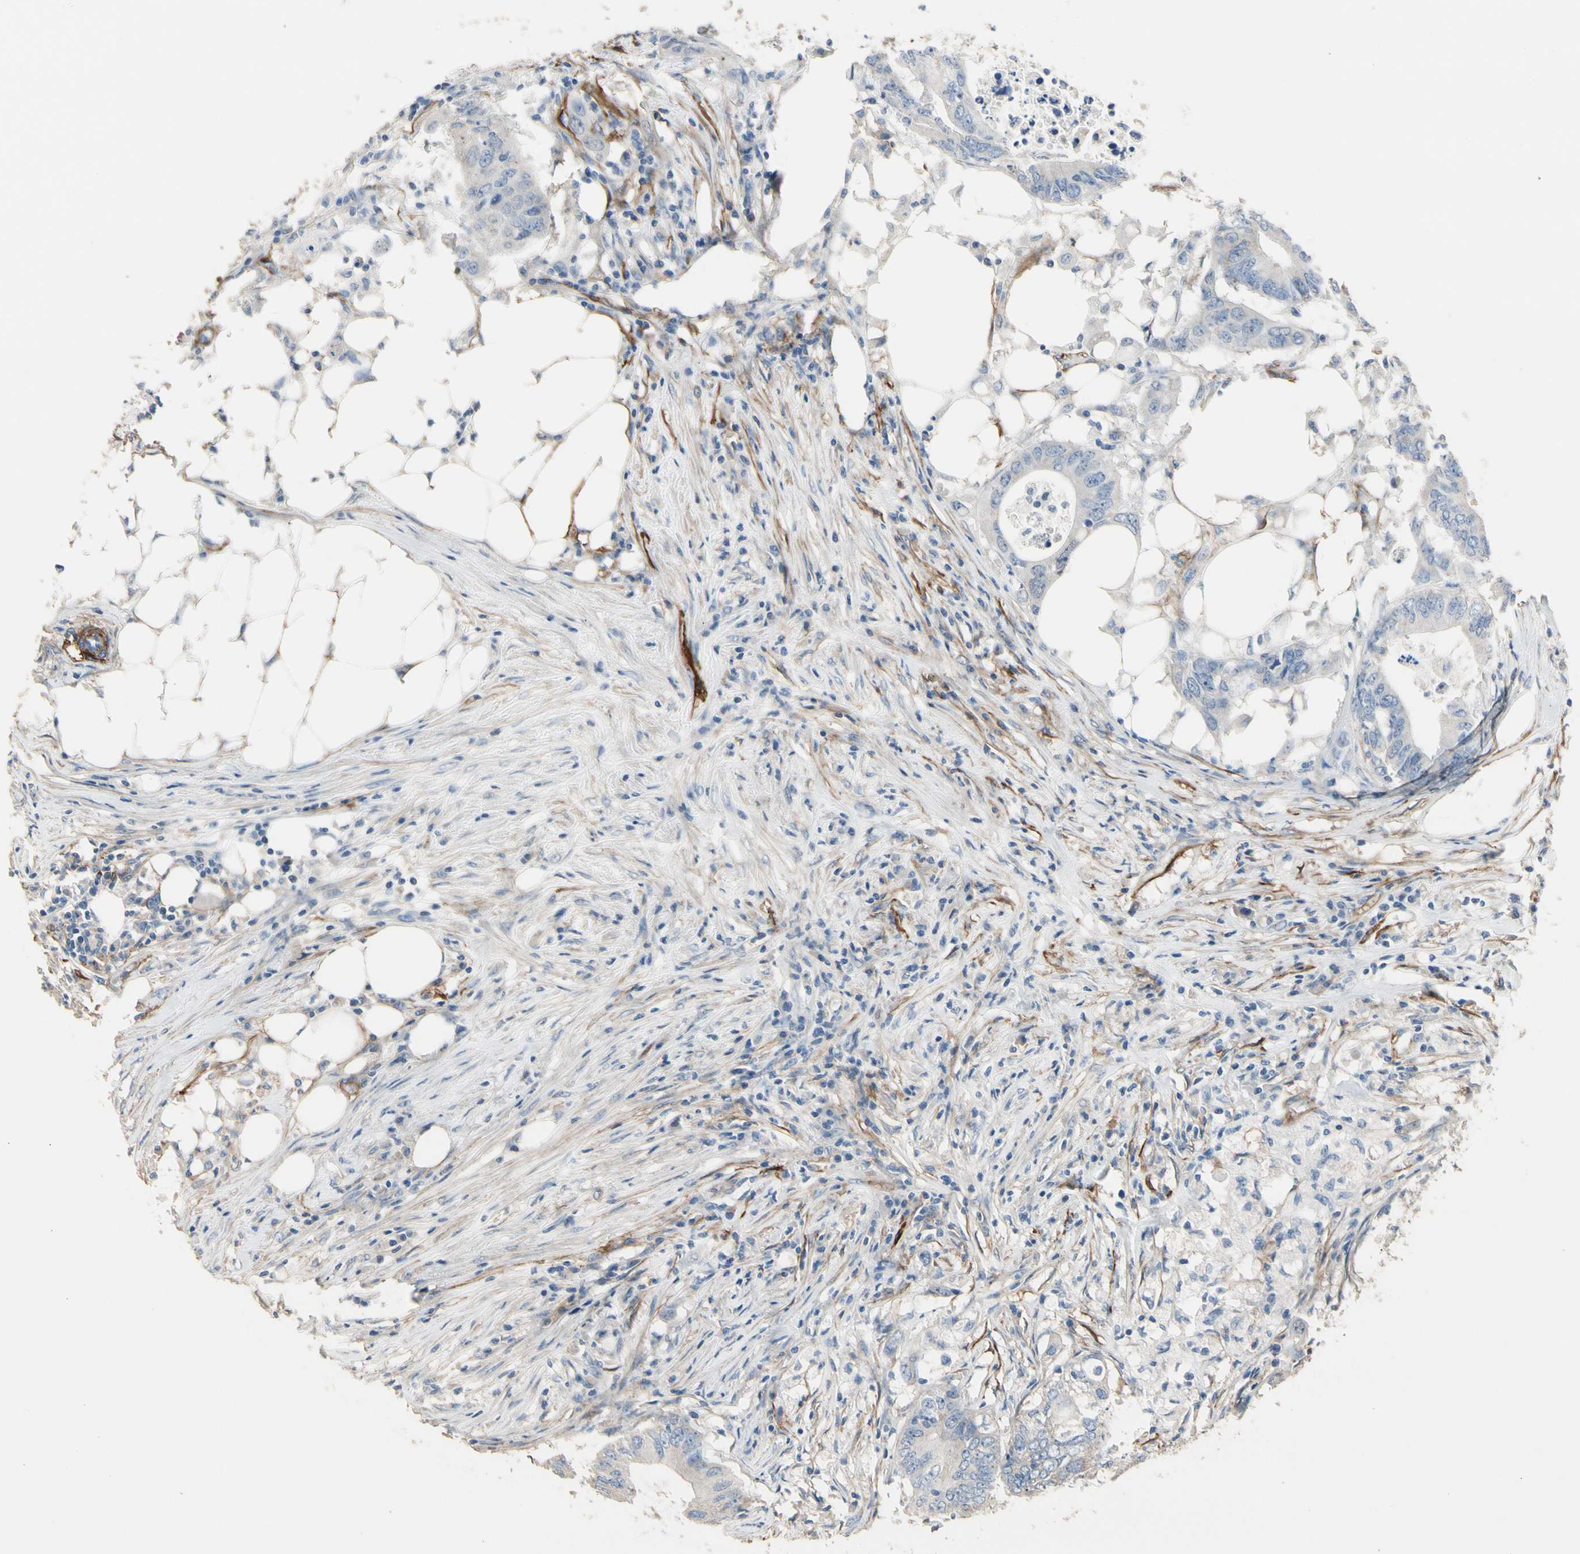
{"staining": {"intensity": "weak", "quantity": "<25%", "location": "cytoplasmic/membranous"}, "tissue": "colorectal cancer", "cell_type": "Tumor cells", "image_type": "cancer", "snomed": [{"axis": "morphology", "description": "Adenocarcinoma, NOS"}, {"axis": "topography", "description": "Colon"}], "caption": "Immunohistochemistry image of neoplastic tissue: colorectal cancer (adenocarcinoma) stained with DAB displays no significant protein positivity in tumor cells. Nuclei are stained in blue.", "gene": "SUSD2", "patient": {"sex": "male", "age": 71}}